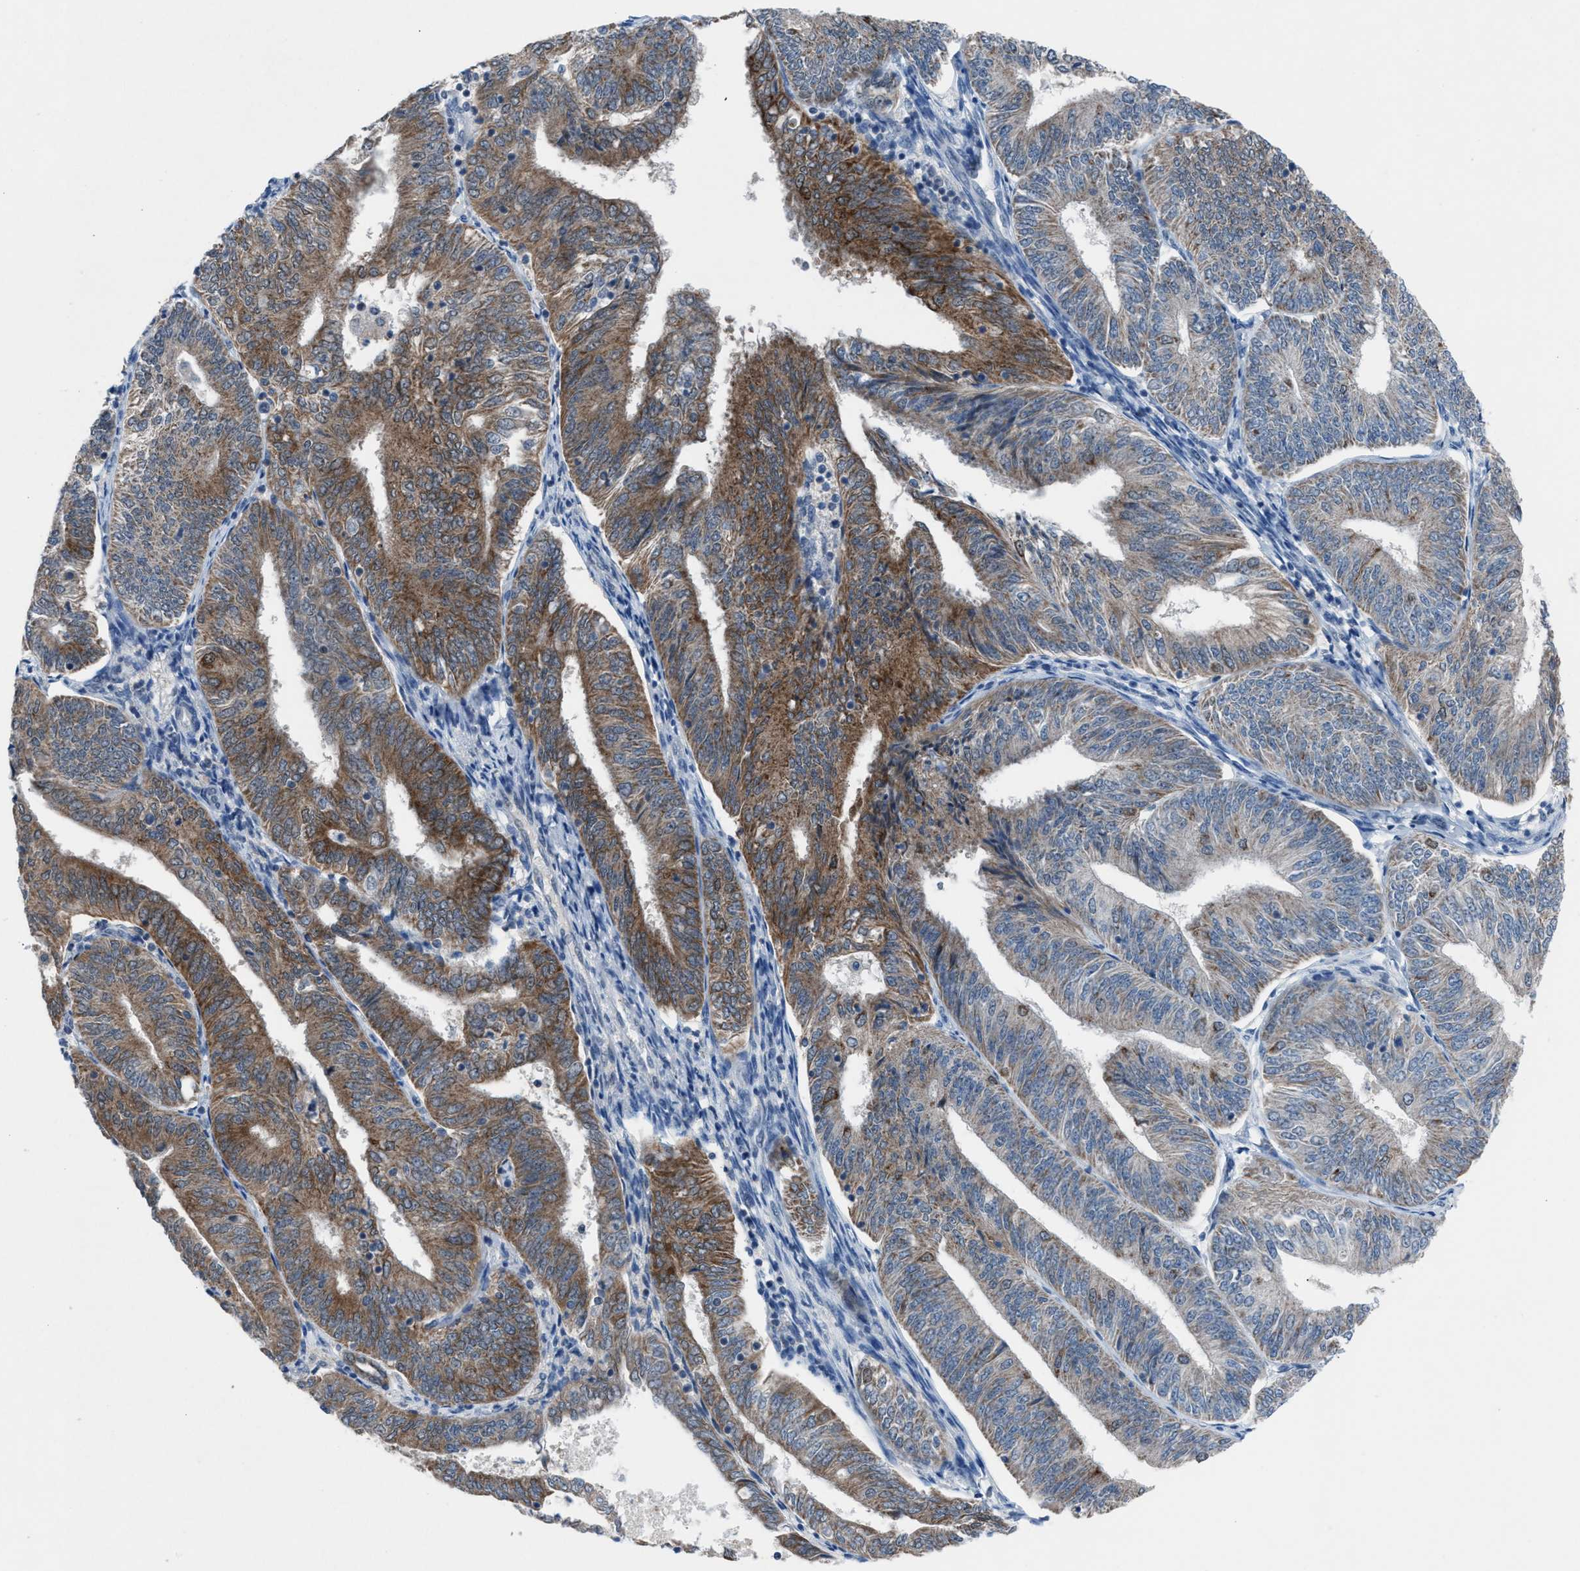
{"staining": {"intensity": "moderate", "quantity": "25%-75%", "location": "cytoplasmic/membranous"}, "tissue": "endometrial cancer", "cell_type": "Tumor cells", "image_type": "cancer", "snomed": [{"axis": "morphology", "description": "Adenocarcinoma, NOS"}, {"axis": "topography", "description": "Endometrium"}], "caption": "Immunohistochemistry (IHC) (DAB) staining of human adenocarcinoma (endometrial) reveals moderate cytoplasmic/membranous protein positivity in approximately 25%-75% of tumor cells.", "gene": "ANAPC11", "patient": {"sex": "female", "age": 58}}